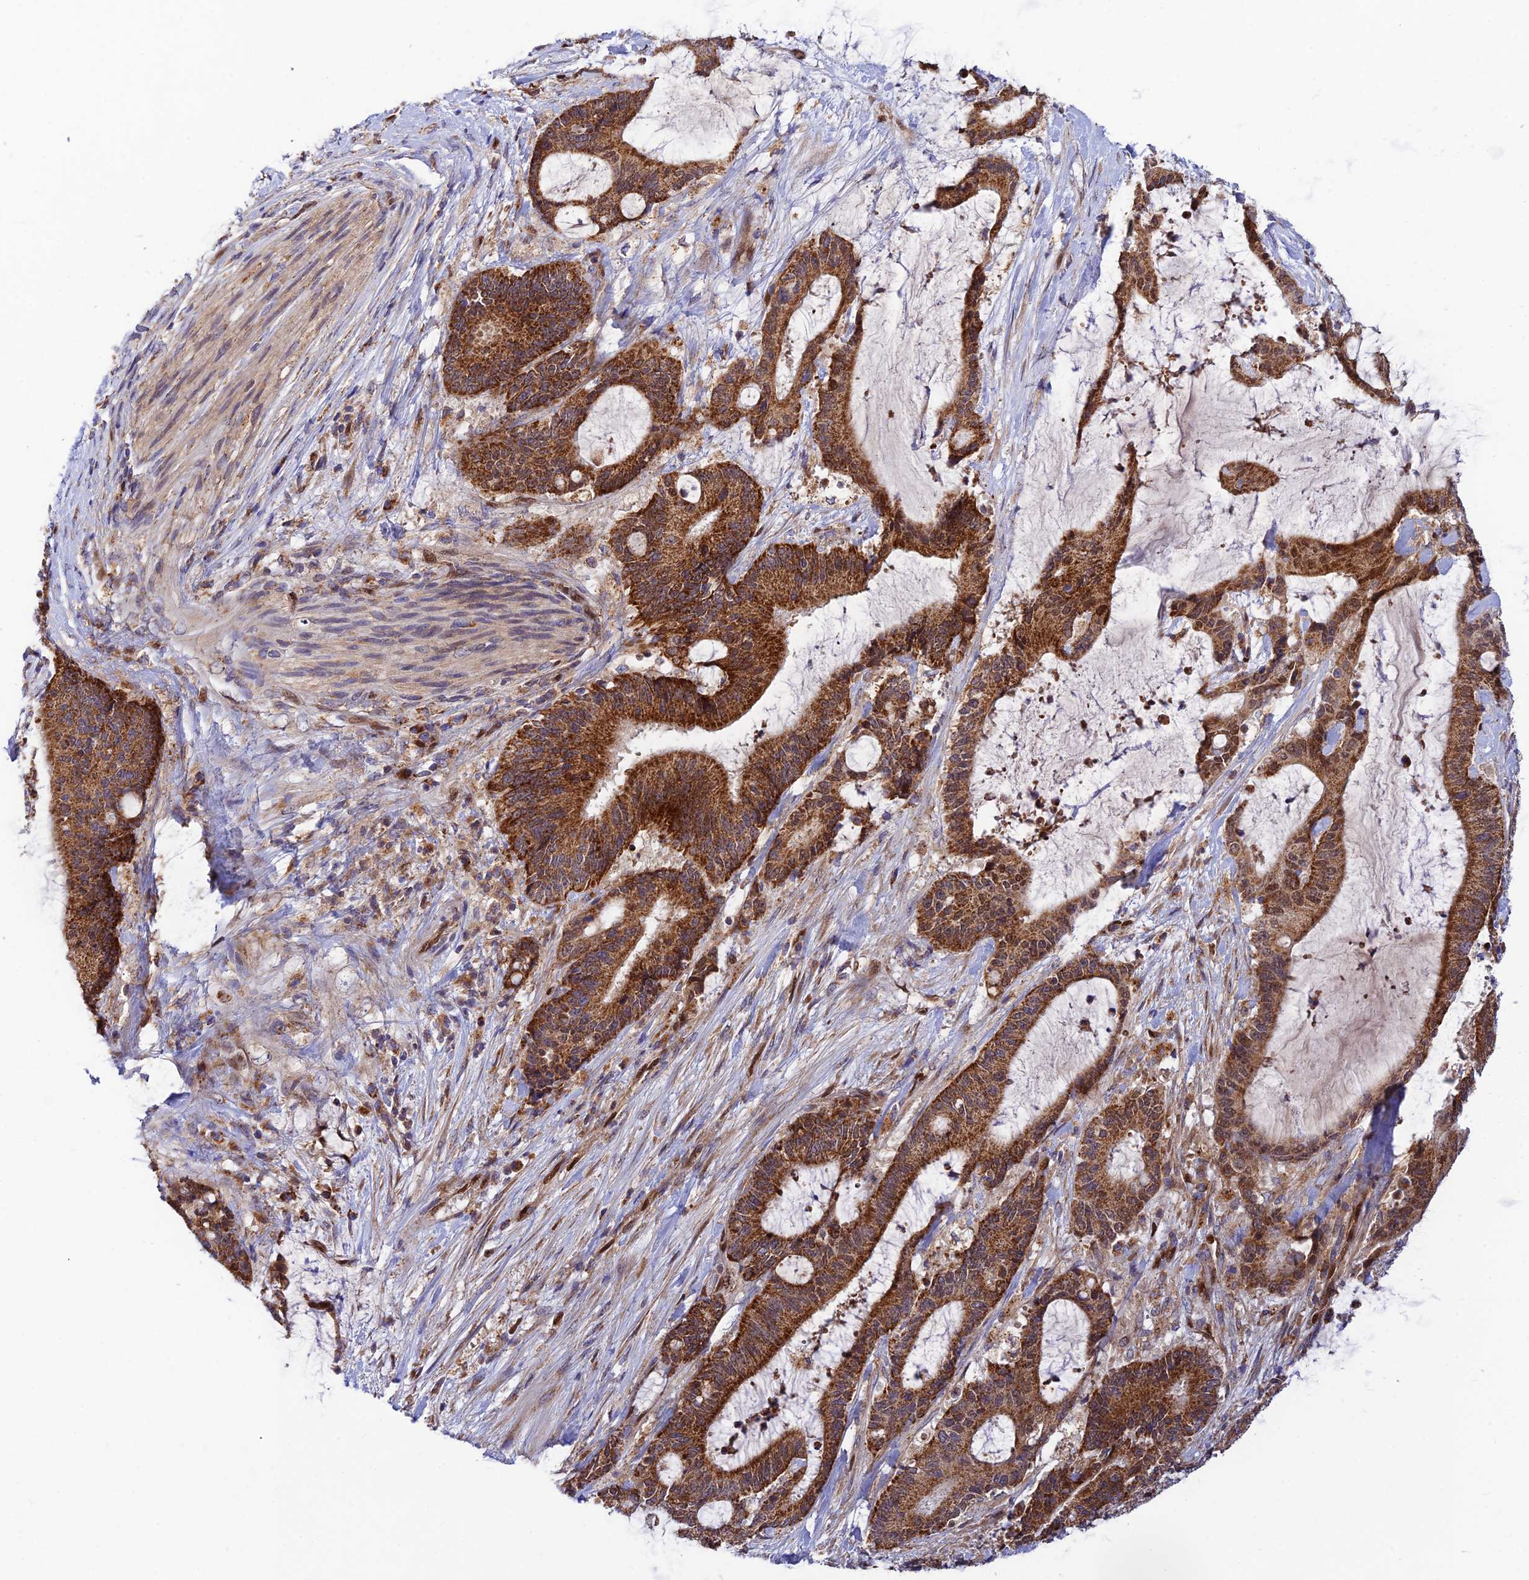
{"staining": {"intensity": "strong", "quantity": ">75%", "location": "cytoplasmic/membranous"}, "tissue": "liver cancer", "cell_type": "Tumor cells", "image_type": "cancer", "snomed": [{"axis": "morphology", "description": "Normal tissue, NOS"}, {"axis": "morphology", "description": "Cholangiocarcinoma"}, {"axis": "topography", "description": "Liver"}, {"axis": "topography", "description": "Peripheral nerve tissue"}], "caption": "Protein staining exhibits strong cytoplasmic/membranous expression in about >75% of tumor cells in liver cancer (cholangiocarcinoma). (Stains: DAB in brown, nuclei in blue, Microscopy: brightfield microscopy at high magnification).", "gene": "PODNL1", "patient": {"sex": "female", "age": 73}}